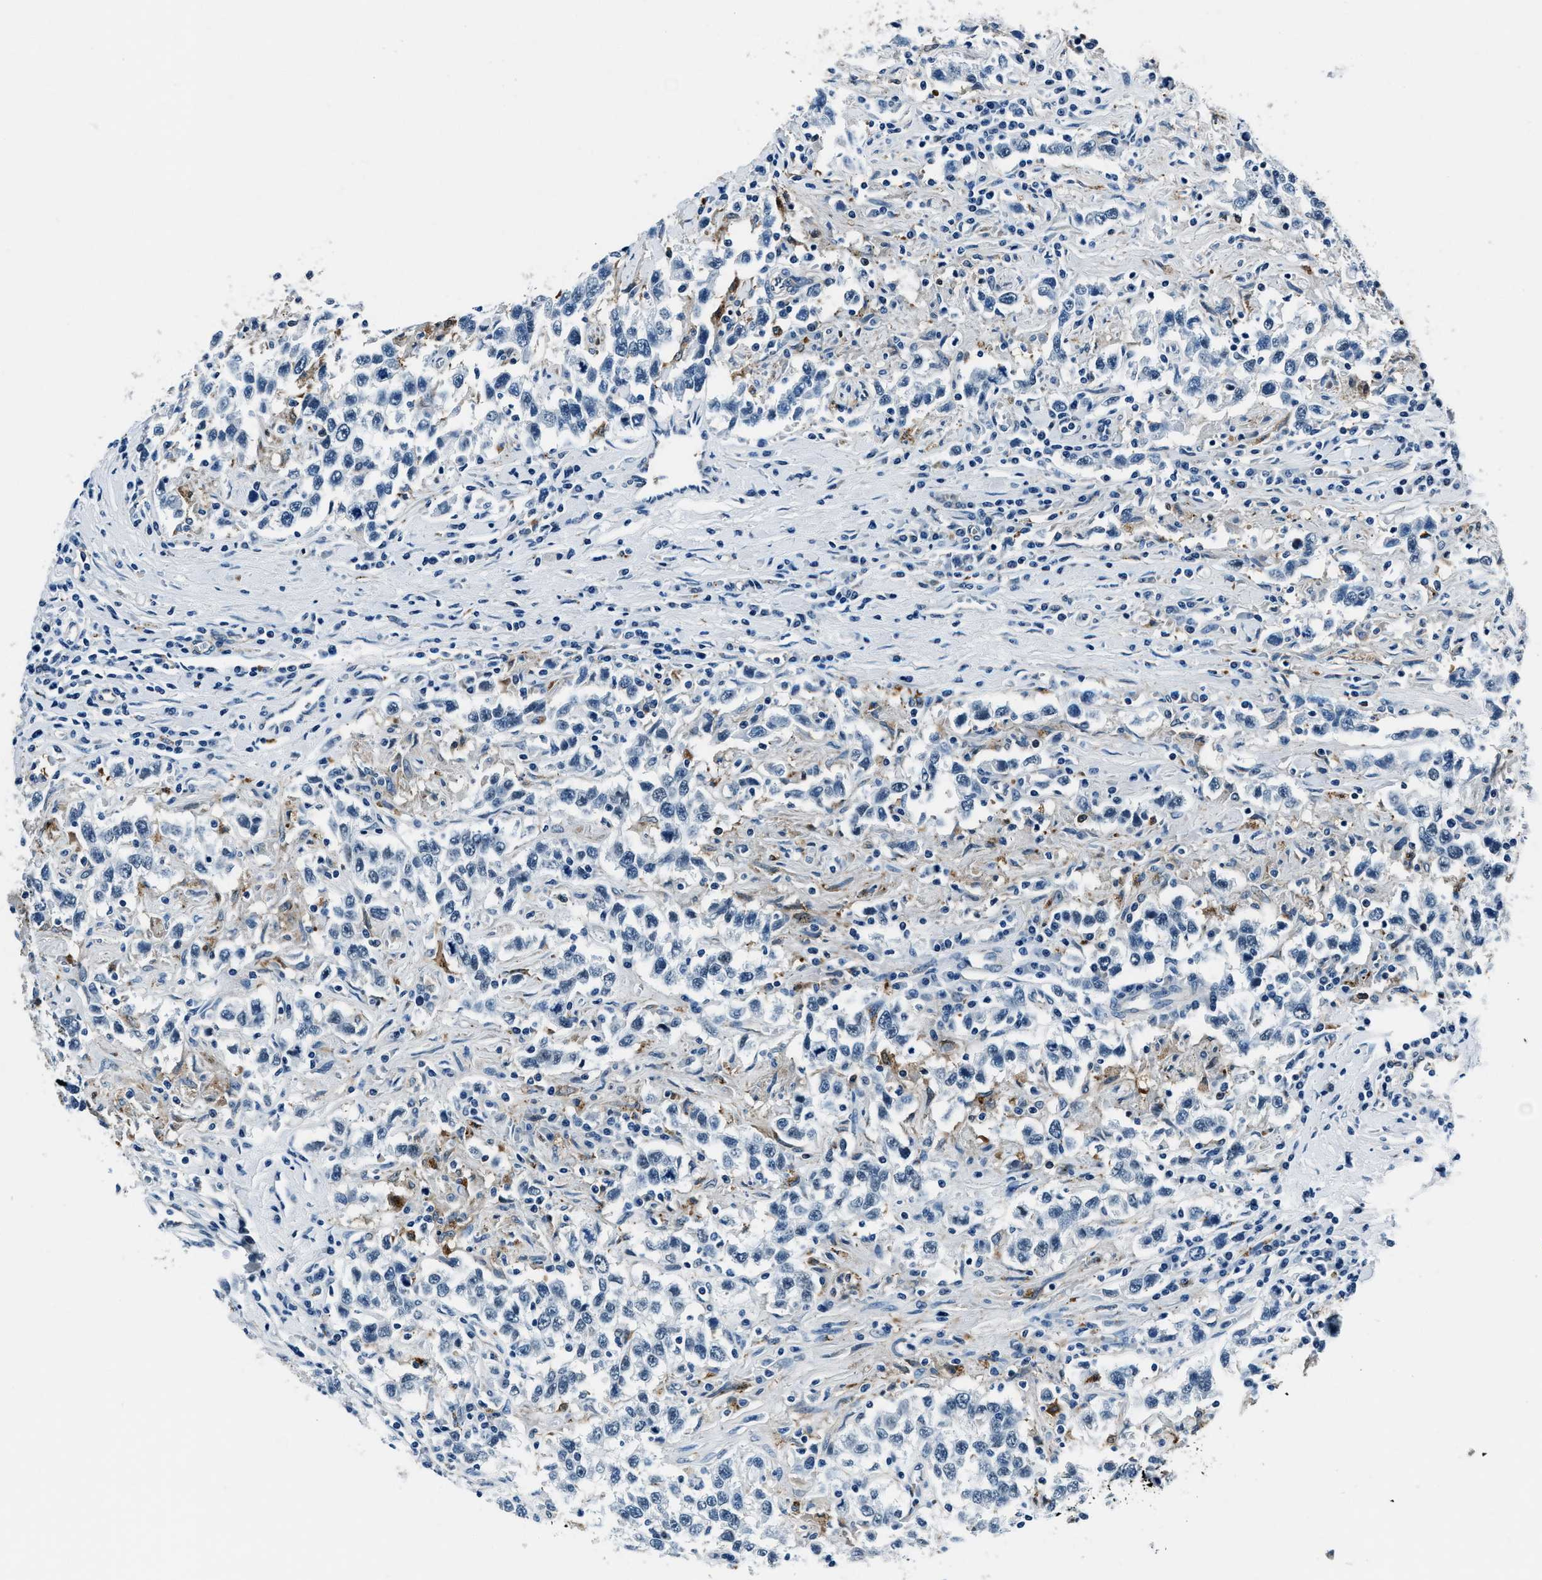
{"staining": {"intensity": "negative", "quantity": "none", "location": "none"}, "tissue": "testis cancer", "cell_type": "Tumor cells", "image_type": "cancer", "snomed": [{"axis": "morphology", "description": "Seminoma, NOS"}, {"axis": "topography", "description": "Testis"}], "caption": "An IHC histopathology image of testis seminoma is shown. There is no staining in tumor cells of testis seminoma.", "gene": "PTPDC1", "patient": {"sex": "male", "age": 41}}